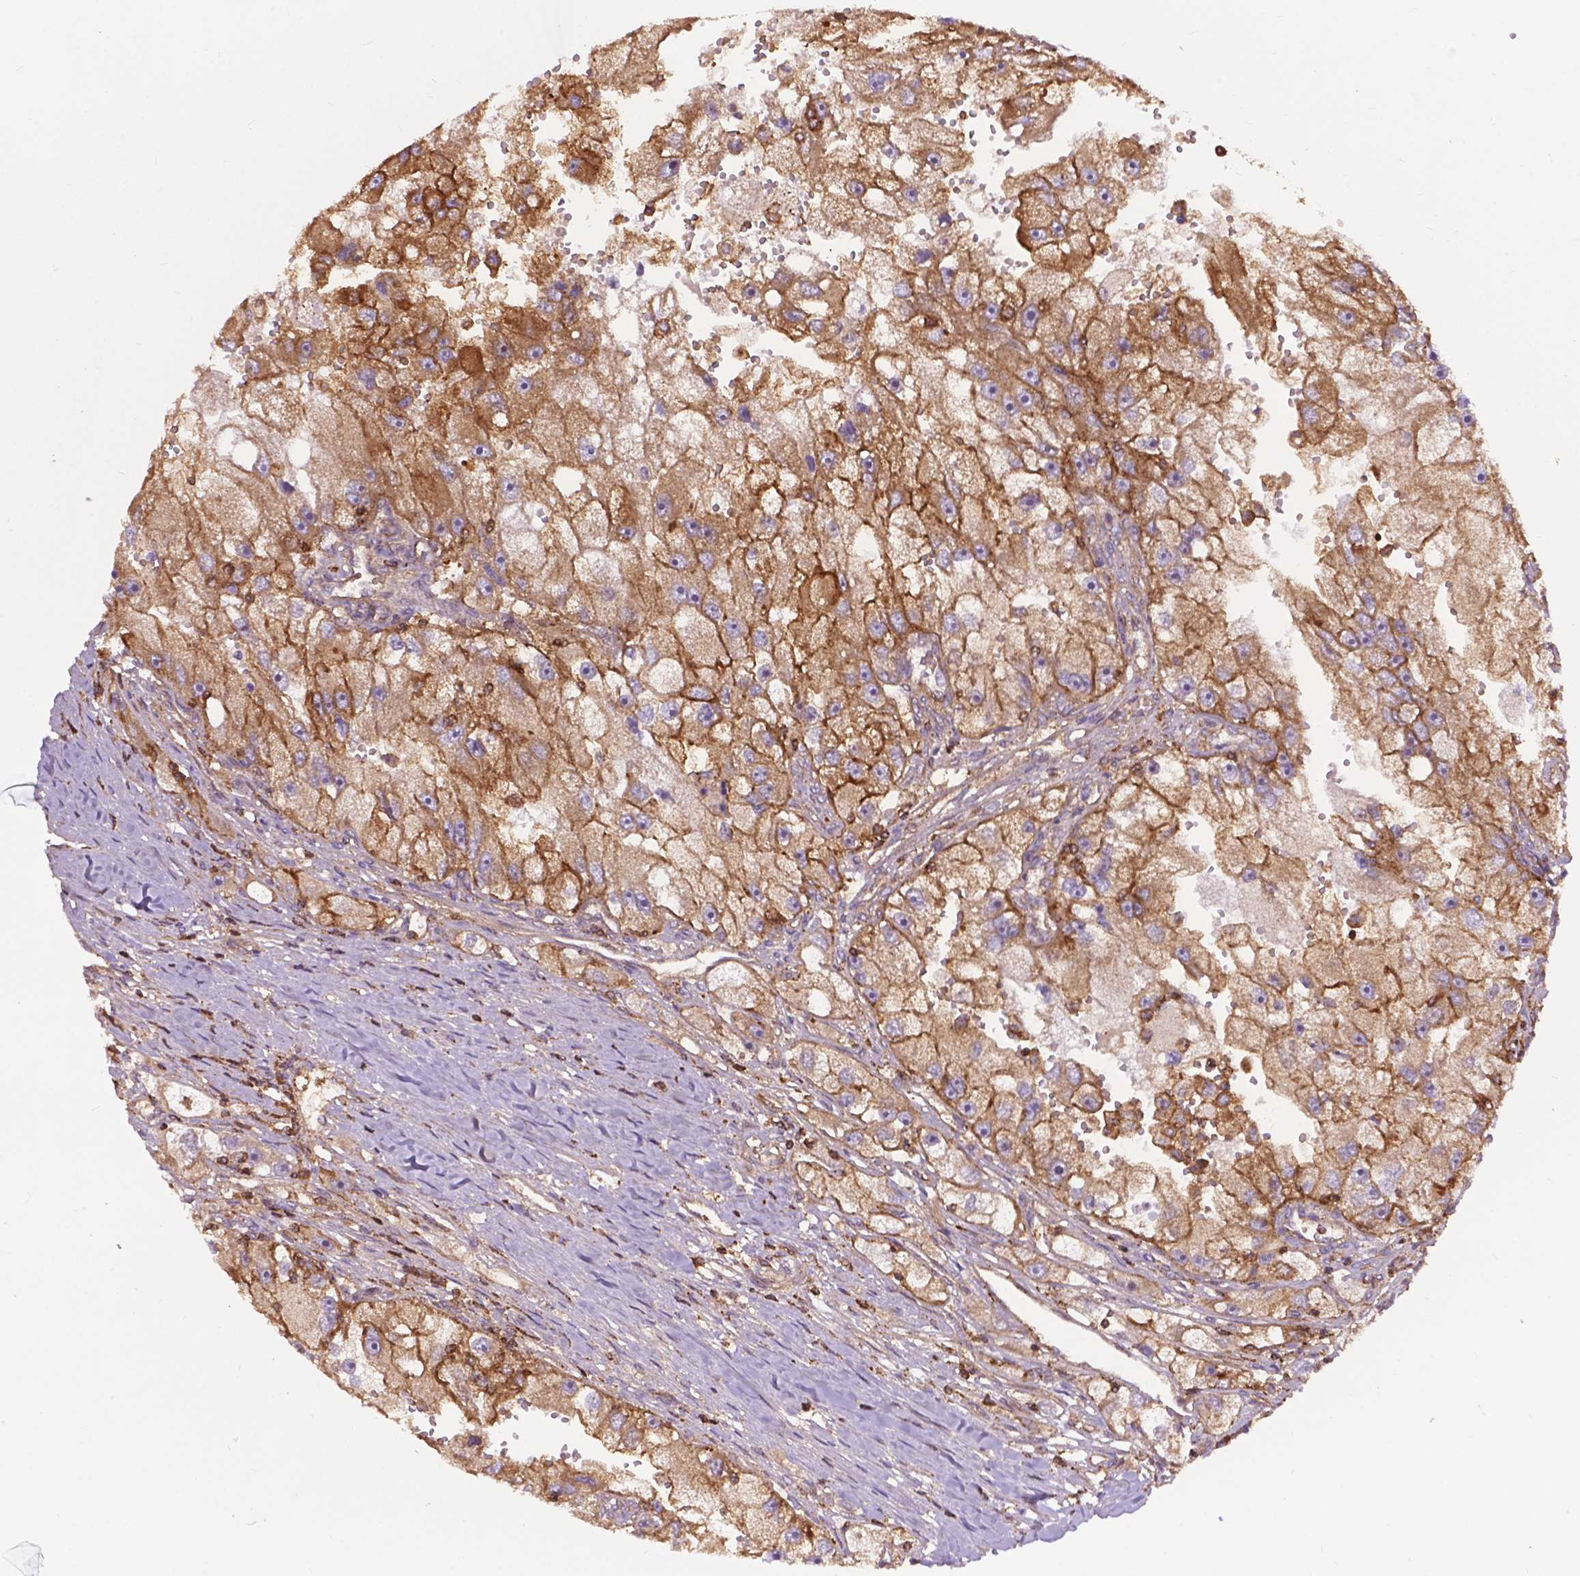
{"staining": {"intensity": "moderate", "quantity": ">75%", "location": "cytoplasmic/membranous"}, "tissue": "renal cancer", "cell_type": "Tumor cells", "image_type": "cancer", "snomed": [{"axis": "morphology", "description": "Adenocarcinoma, NOS"}, {"axis": "topography", "description": "Kidney"}], "caption": "This is a micrograph of IHC staining of adenocarcinoma (renal), which shows moderate positivity in the cytoplasmic/membranous of tumor cells.", "gene": "CHMP4A", "patient": {"sex": "male", "age": 63}}